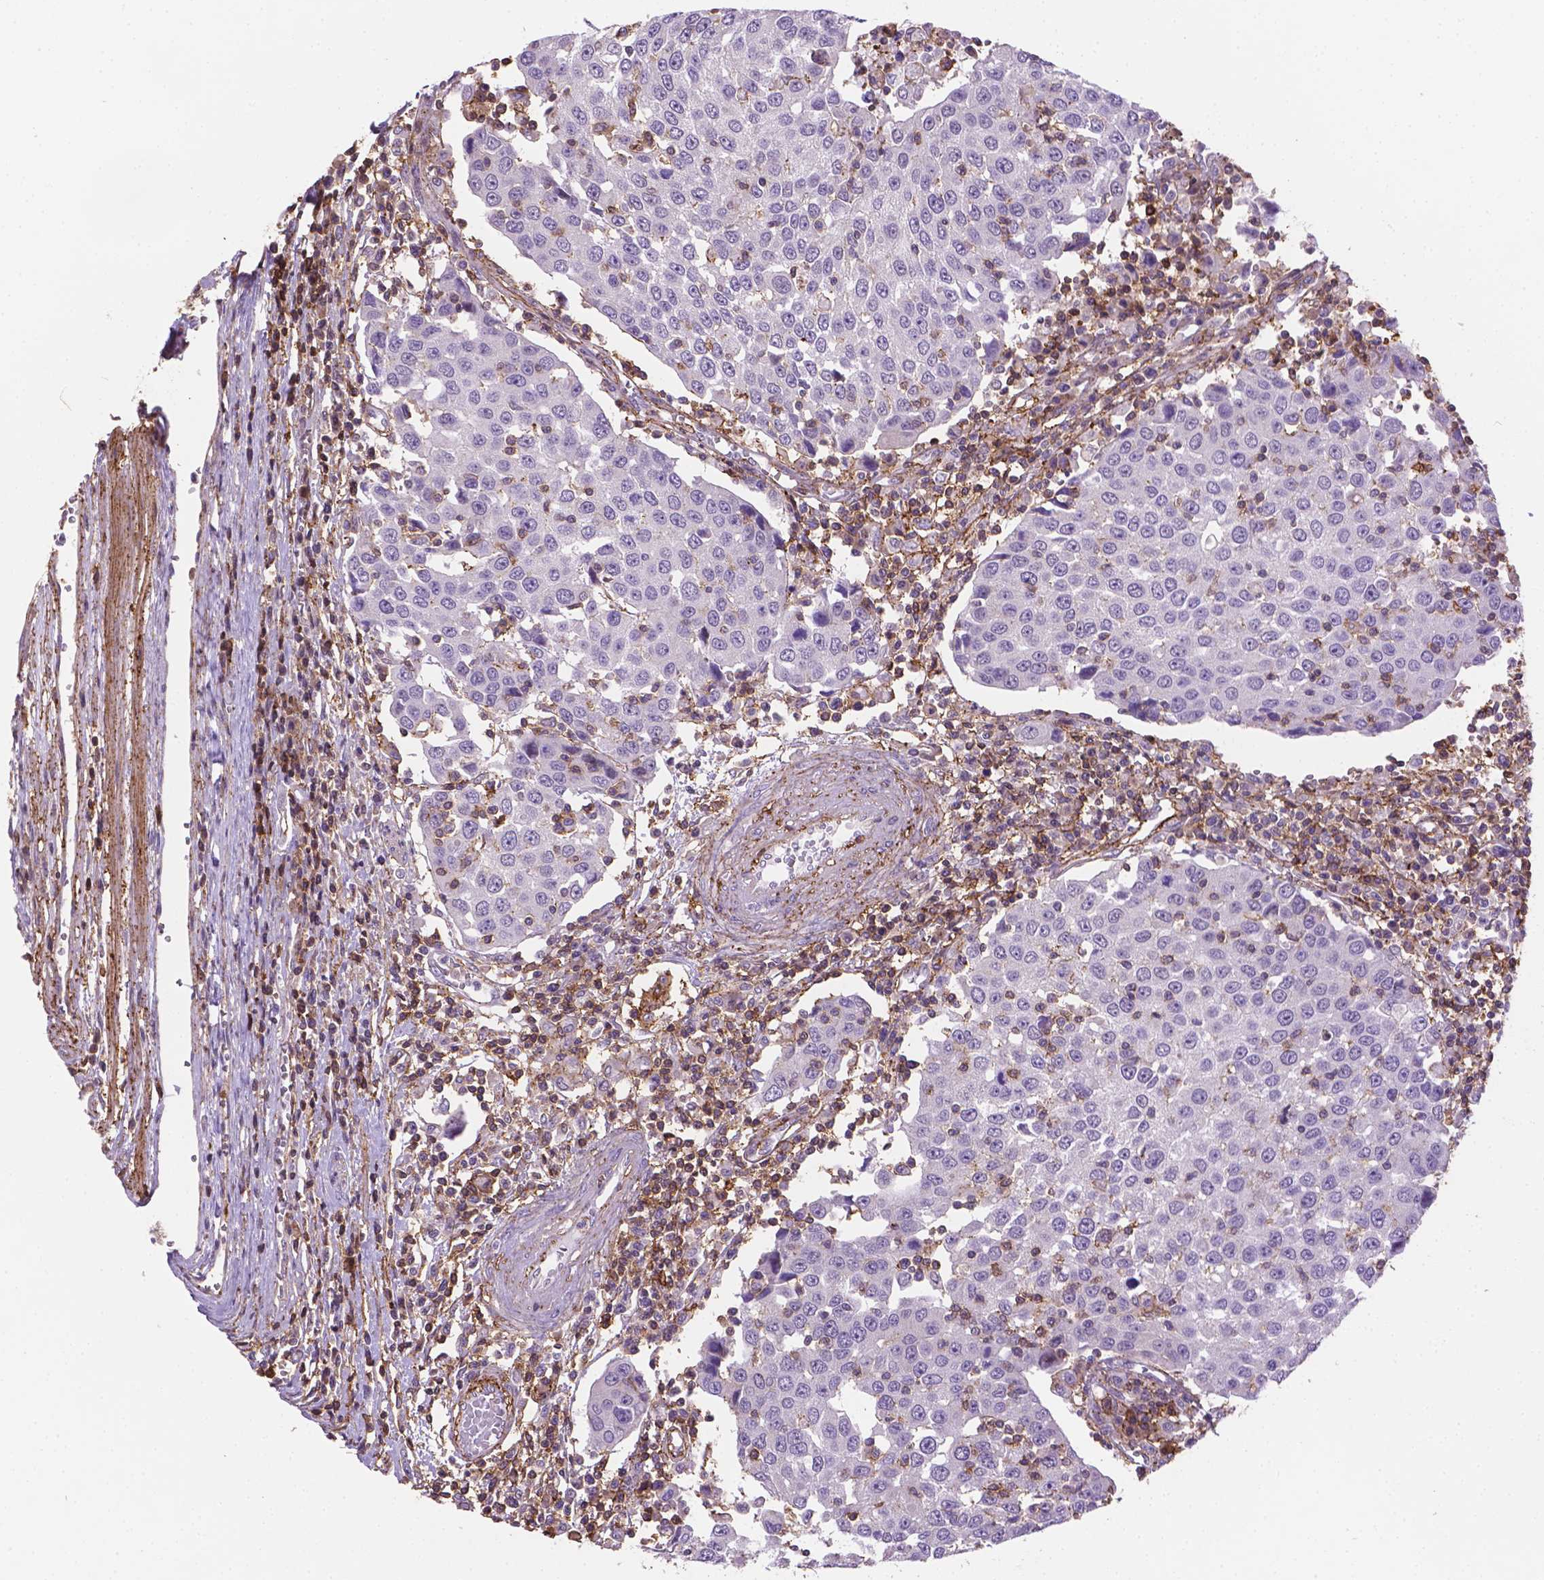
{"staining": {"intensity": "negative", "quantity": "none", "location": "none"}, "tissue": "urothelial cancer", "cell_type": "Tumor cells", "image_type": "cancer", "snomed": [{"axis": "morphology", "description": "Urothelial carcinoma, High grade"}, {"axis": "topography", "description": "Urinary bladder"}], "caption": "Immunohistochemistry (IHC) histopathology image of urothelial cancer stained for a protein (brown), which displays no expression in tumor cells.", "gene": "ACAD10", "patient": {"sex": "female", "age": 85}}